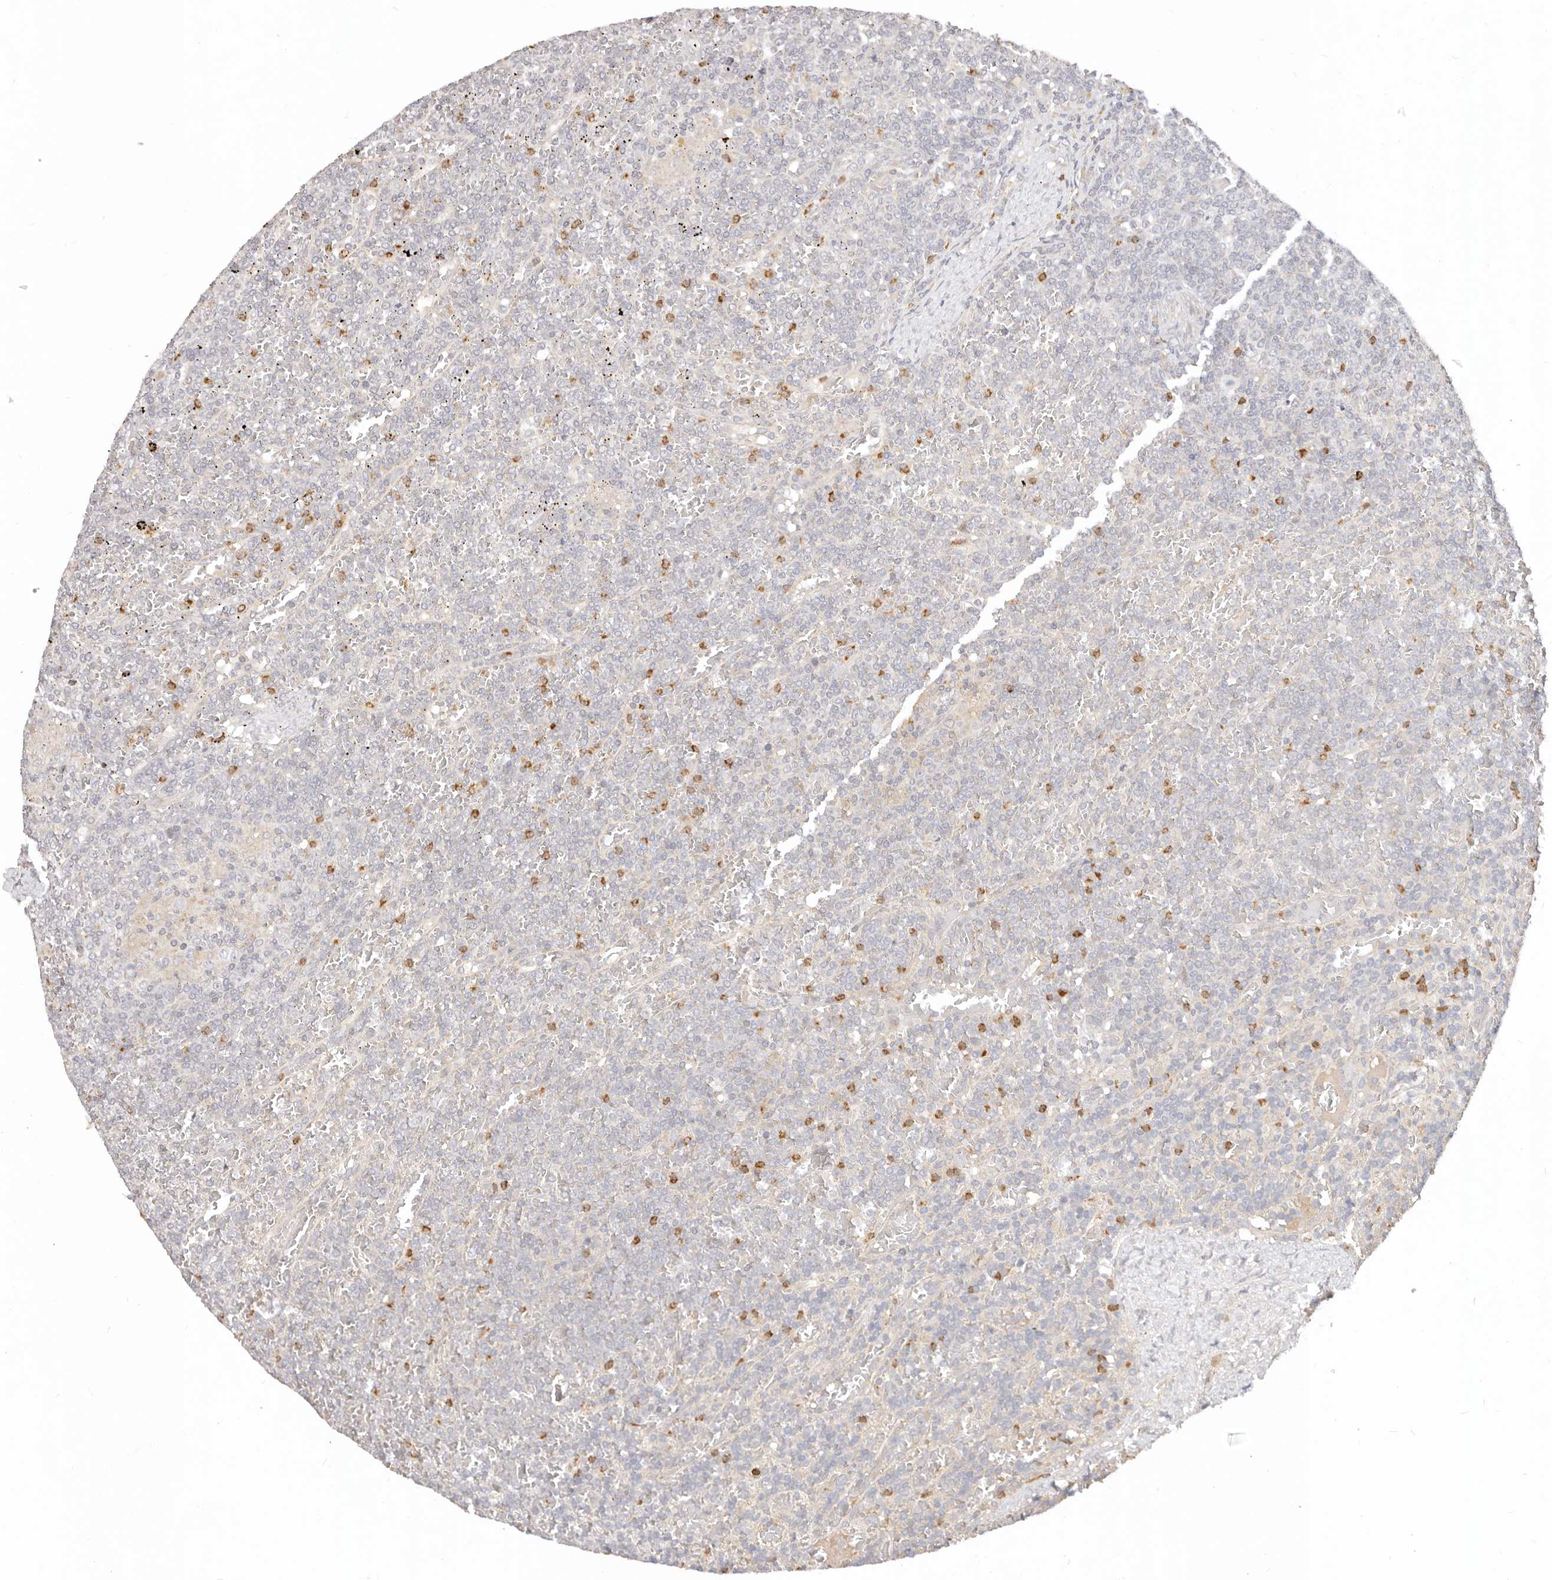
{"staining": {"intensity": "negative", "quantity": "none", "location": "none"}, "tissue": "lymphoma", "cell_type": "Tumor cells", "image_type": "cancer", "snomed": [{"axis": "morphology", "description": "Malignant lymphoma, non-Hodgkin's type, Low grade"}, {"axis": "topography", "description": "Spleen"}], "caption": "Protein analysis of low-grade malignant lymphoma, non-Hodgkin's type reveals no significant positivity in tumor cells.", "gene": "USP49", "patient": {"sex": "female", "age": 19}}